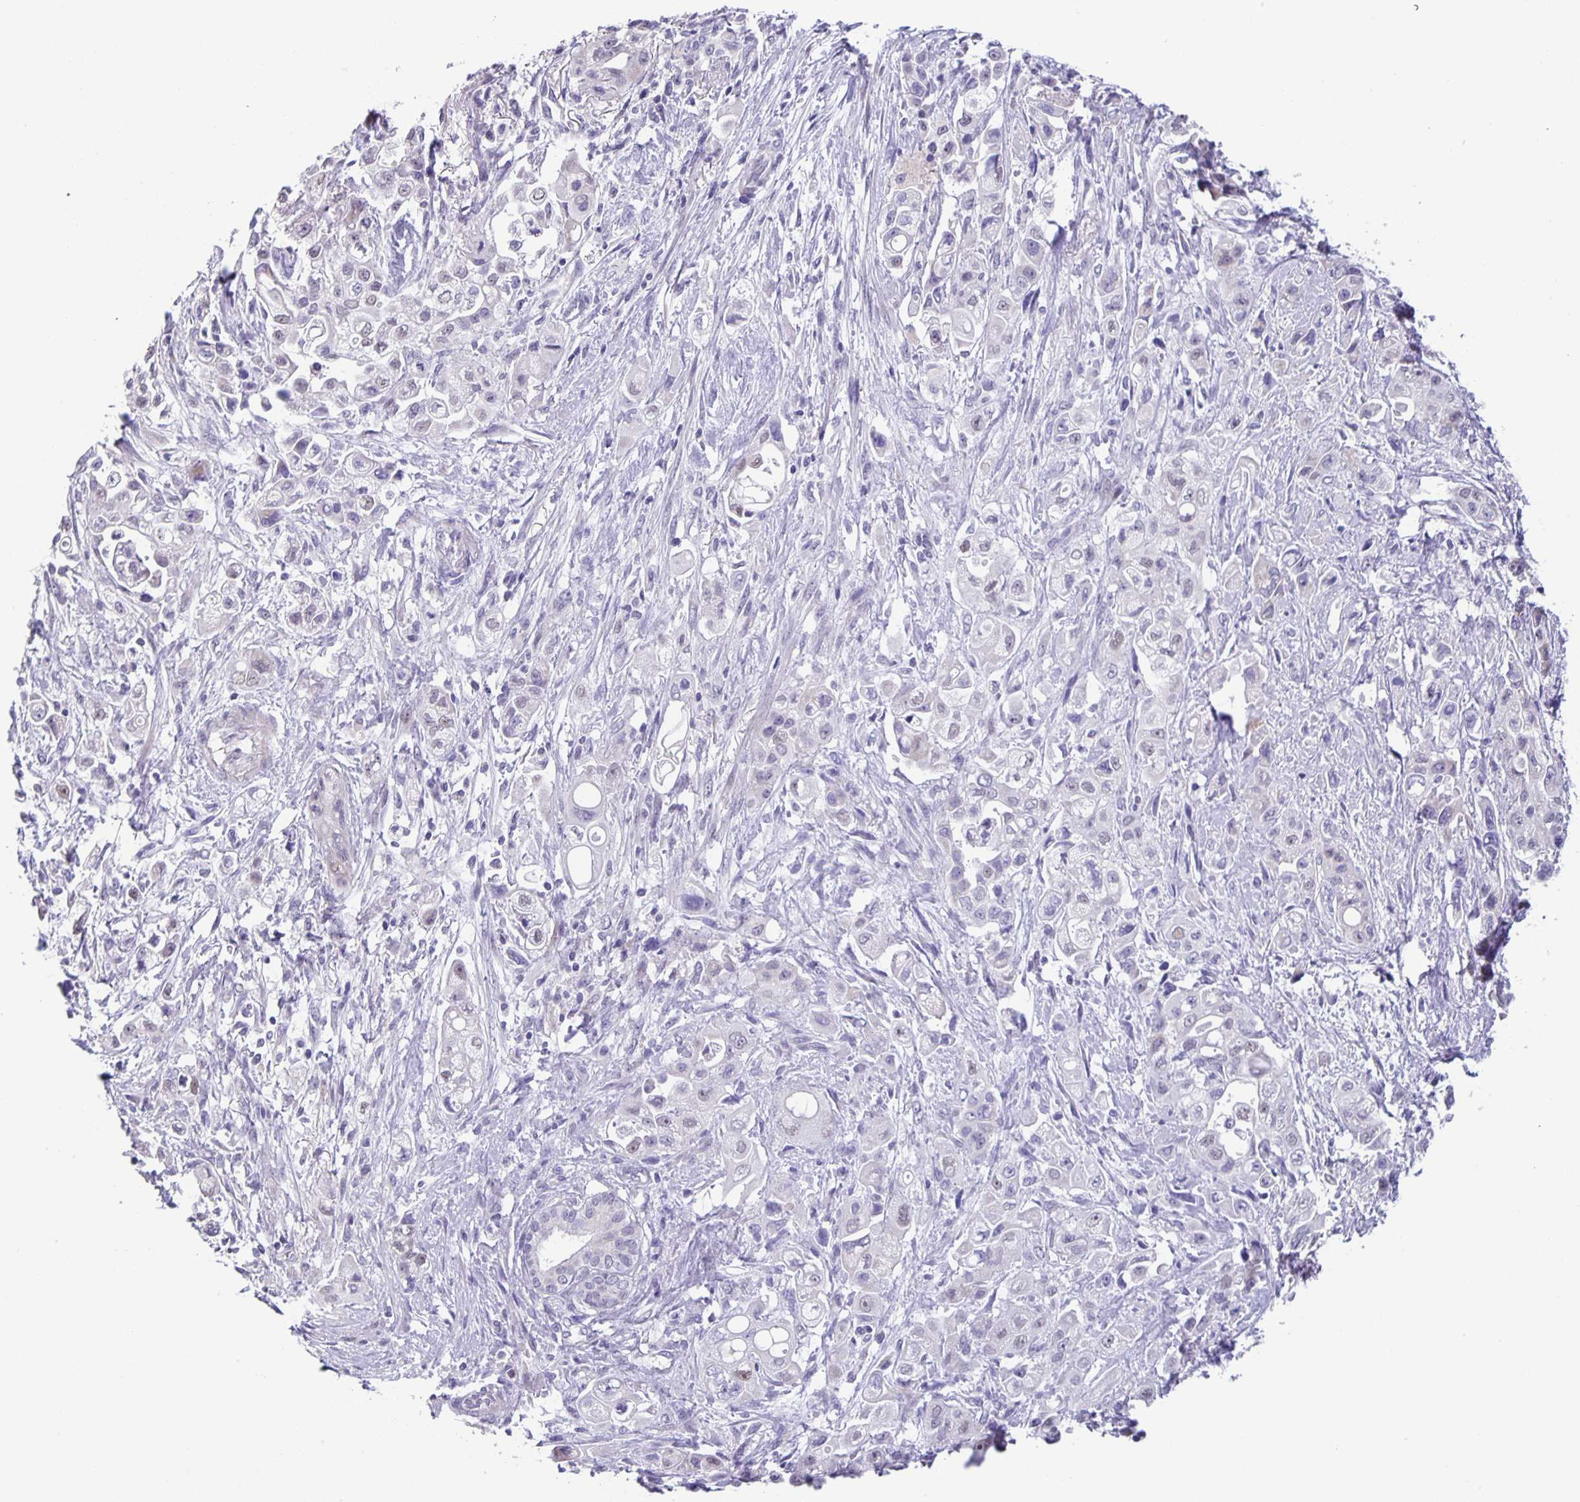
{"staining": {"intensity": "negative", "quantity": "none", "location": "none"}, "tissue": "pancreatic cancer", "cell_type": "Tumor cells", "image_type": "cancer", "snomed": [{"axis": "morphology", "description": "Adenocarcinoma, NOS"}, {"axis": "topography", "description": "Pancreas"}], "caption": "This is an IHC image of pancreatic adenocarcinoma. There is no positivity in tumor cells.", "gene": "PHRF1", "patient": {"sex": "female", "age": 66}}